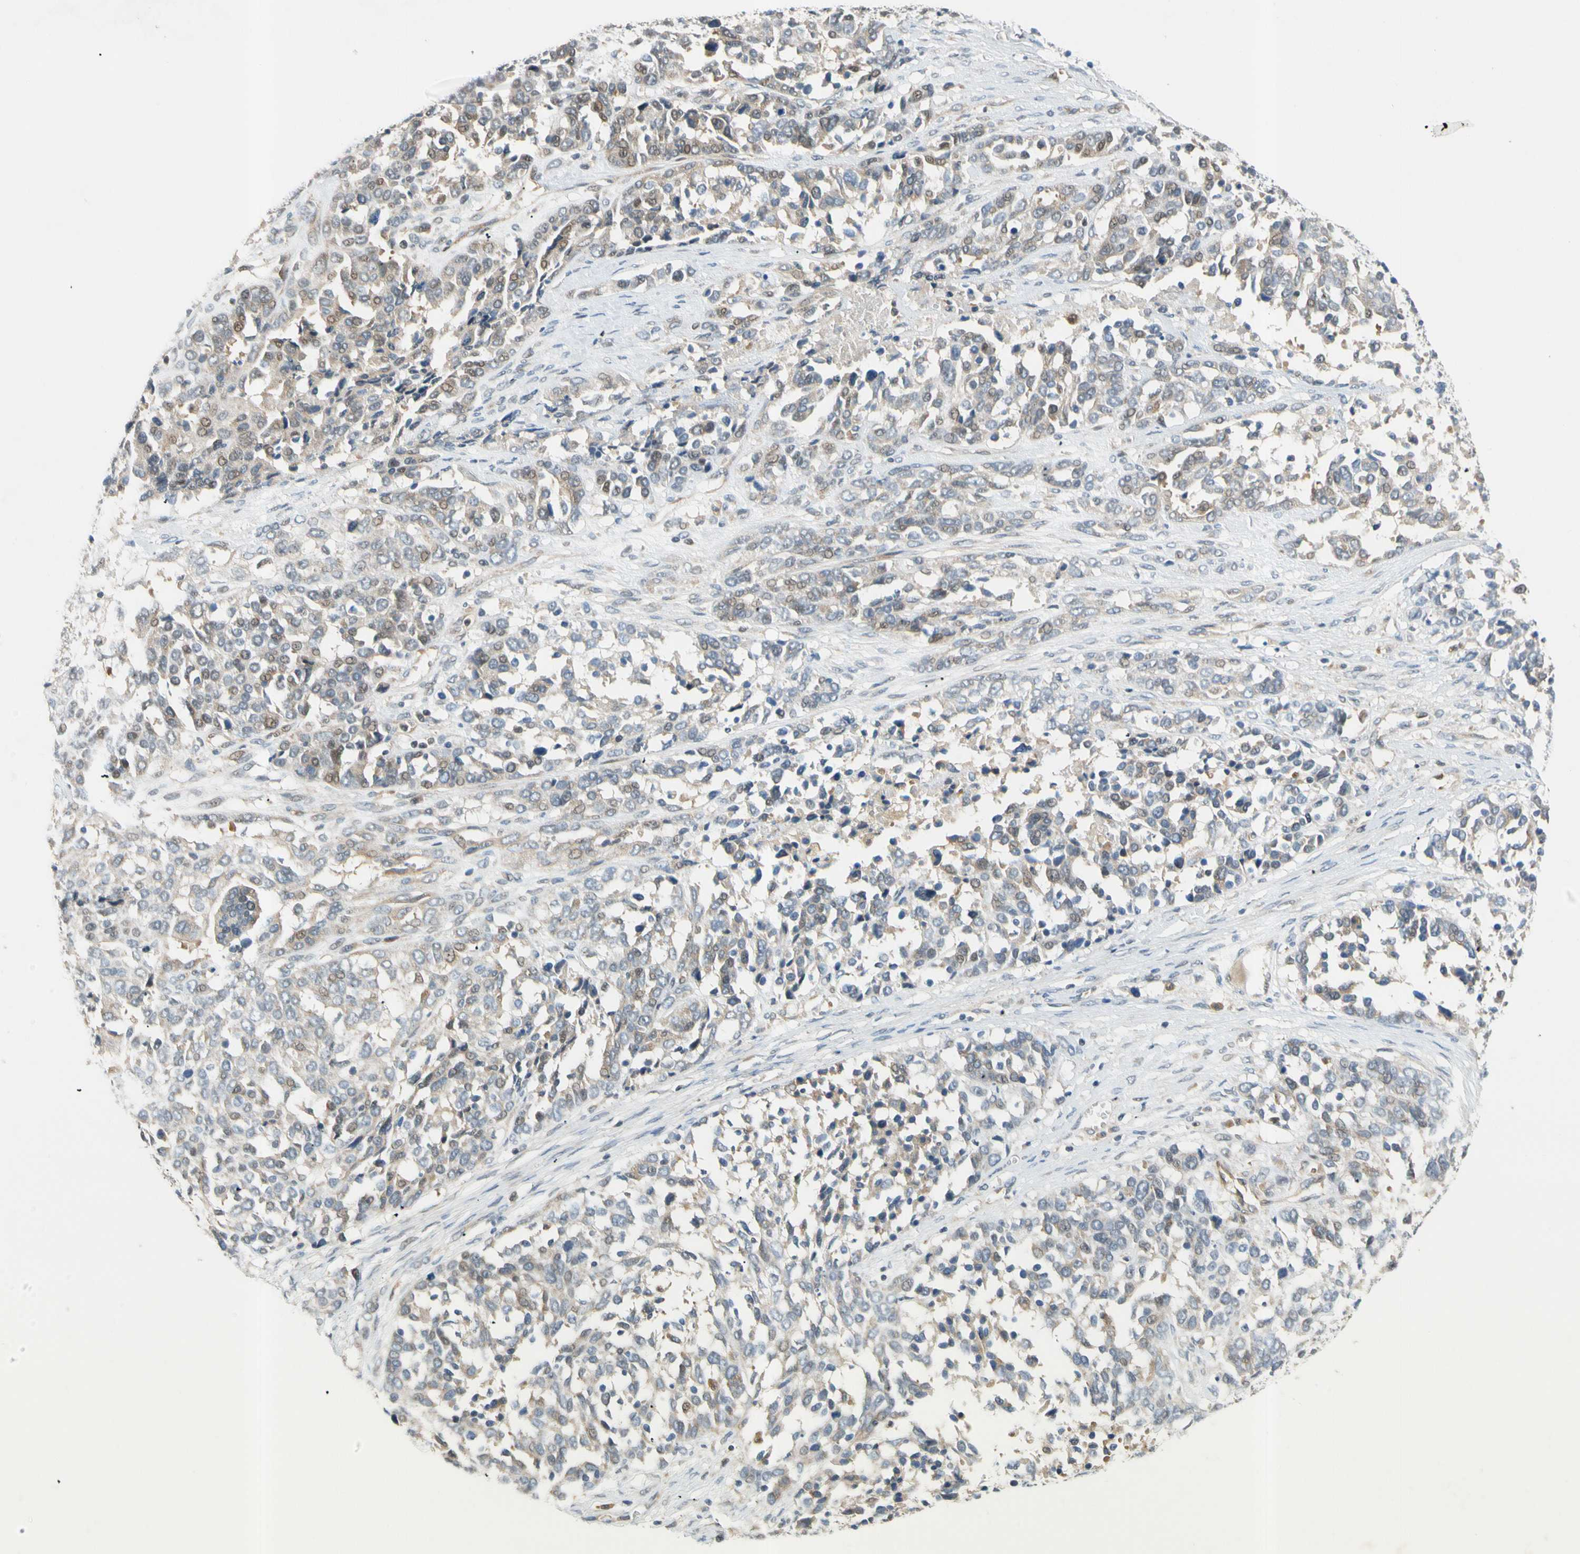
{"staining": {"intensity": "weak", "quantity": "<25%", "location": "cytoplasmic/membranous,nuclear"}, "tissue": "ovarian cancer", "cell_type": "Tumor cells", "image_type": "cancer", "snomed": [{"axis": "morphology", "description": "Cystadenocarcinoma, serous, NOS"}, {"axis": "topography", "description": "Ovary"}], "caption": "Protein analysis of ovarian cancer reveals no significant expression in tumor cells.", "gene": "GATD1", "patient": {"sex": "female", "age": 44}}